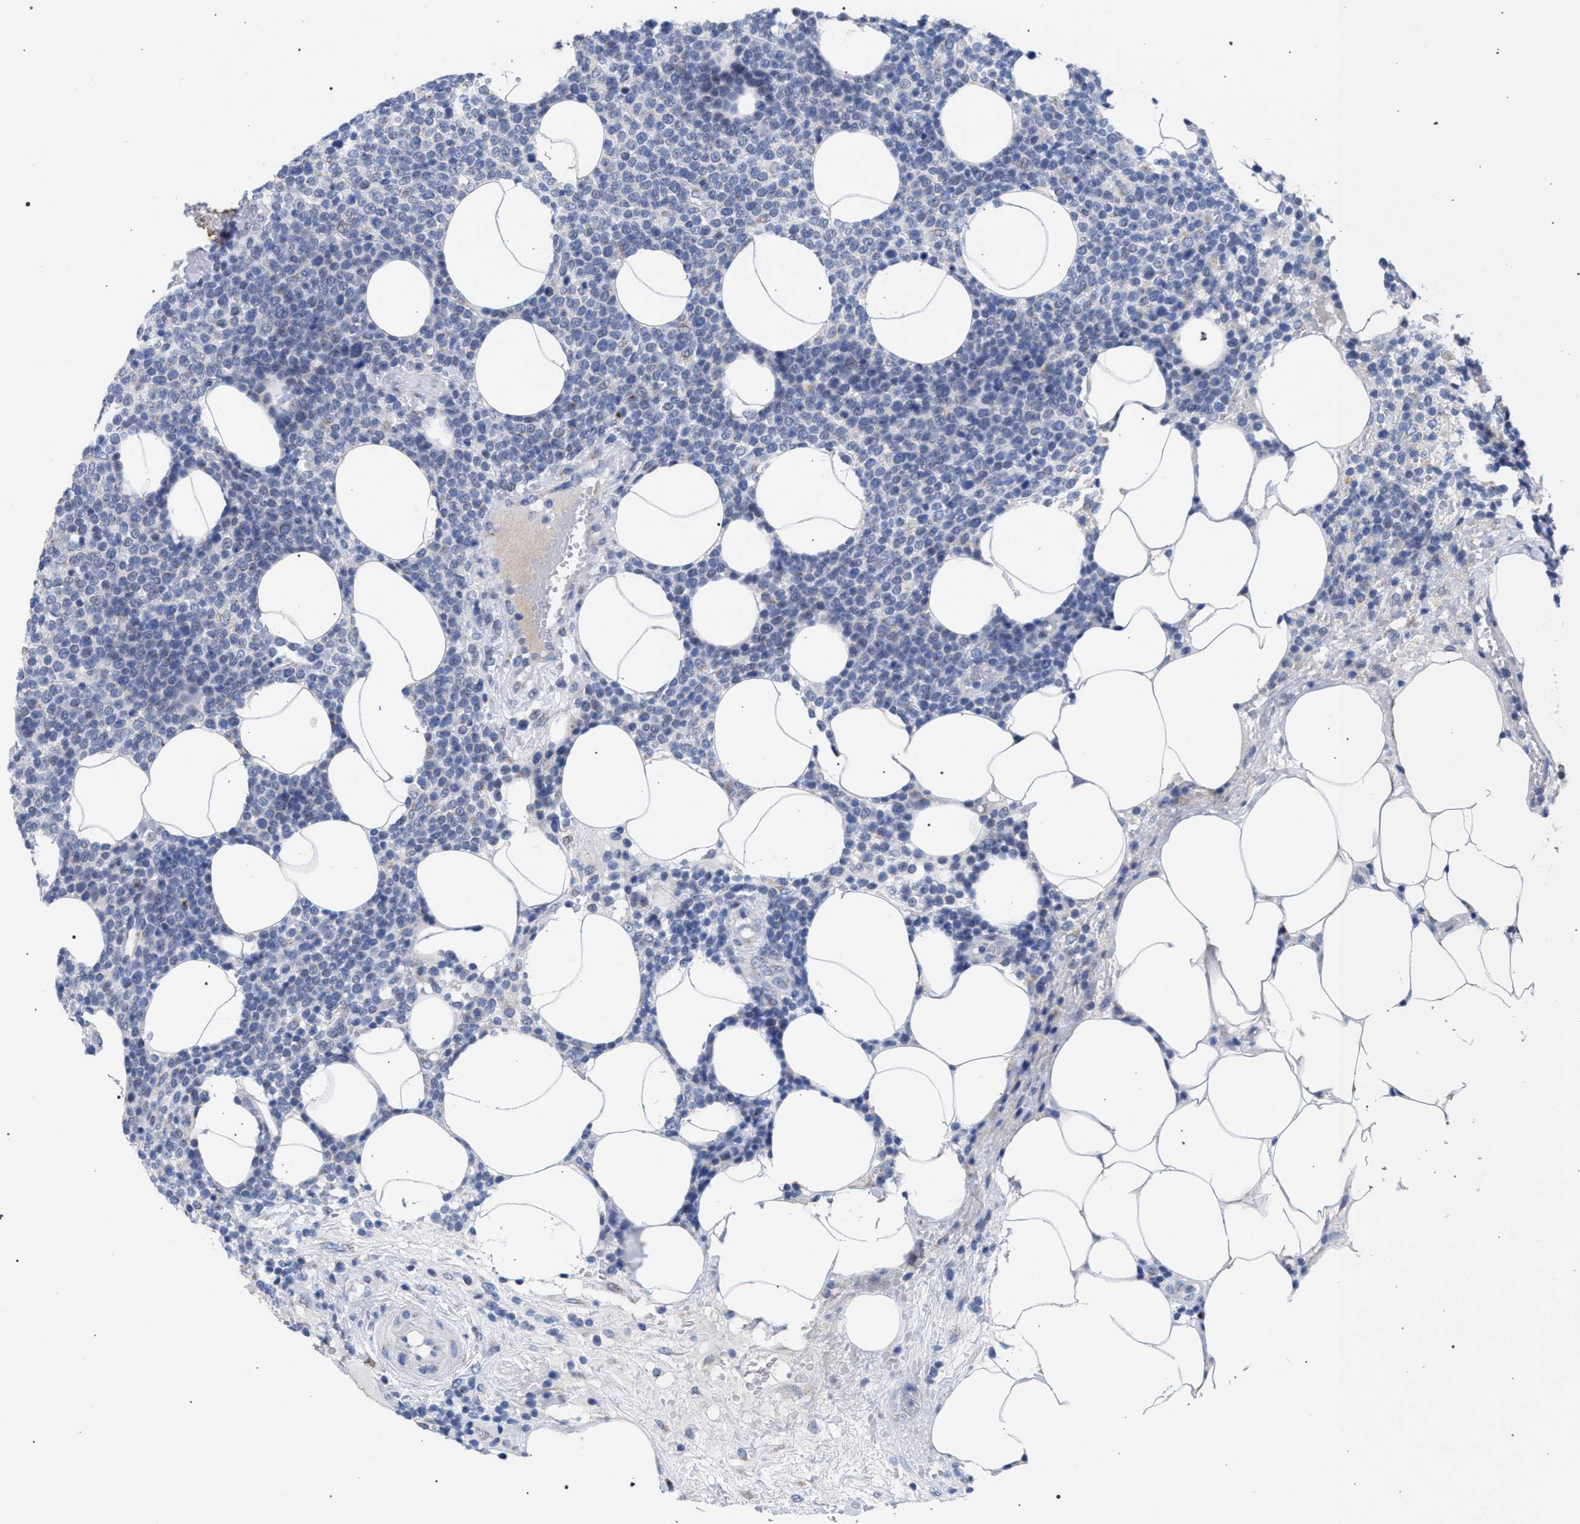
{"staining": {"intensity": "negative", "quantity": "none", "location": "none"}, "tissue": "lymphoma", "cell_type": "Tumor cells", "image_type": "cancer", "snomed": [{"axis": "morphology", "description": "Malignant lymphoma, non-Hodgkin's type, High grade"}, {"axis": "topography", "description": "Lymph node"}], "caption": "There is no significant positivity in tumor cells of high-grade malignant lymphoma, non-Hodgkin's type.", "gene": "GOLGA2", "patient": {"sex": "male", "age": 61}}